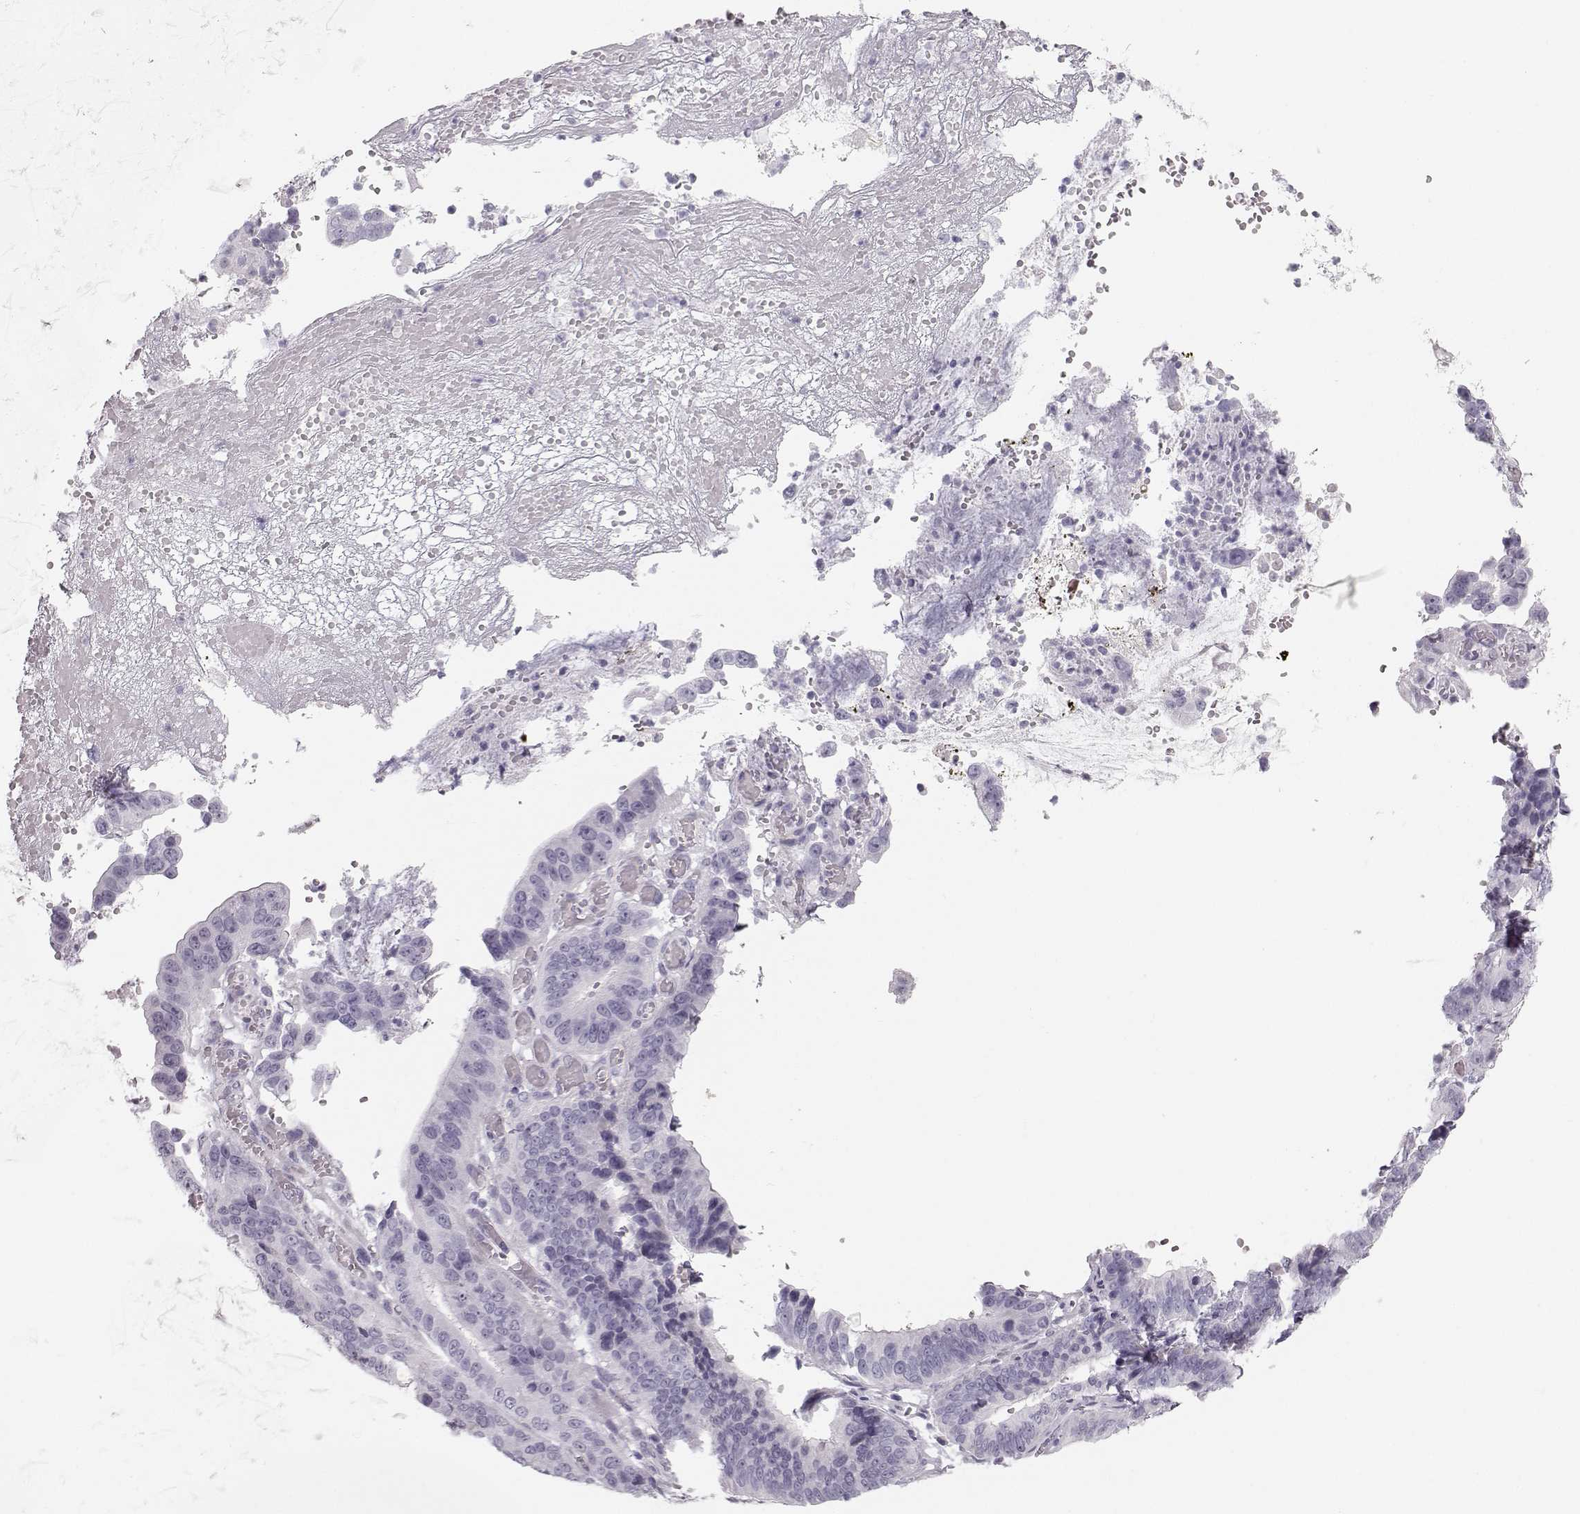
{"staining": {"intensity": "negative", "quantity": "none", "location": "none"}, "tissue": "stomach cancer", "cell_type": "Tumor cells", "image_type": "cancer", "snomed": [{"axis": "morphology", "description": "Adenocarcinoma, NOS"}, {"axis": "topography", "description": "Stomach"}], "caption": "DAB (3,3'-diaminobenzidine) immunohistochemical staining of stomach cancer (adenocarcinoma) exhibits no significant expression in tumor cells.", "gene": "CASR", "patient": {"sex": "male", "age": 84}}